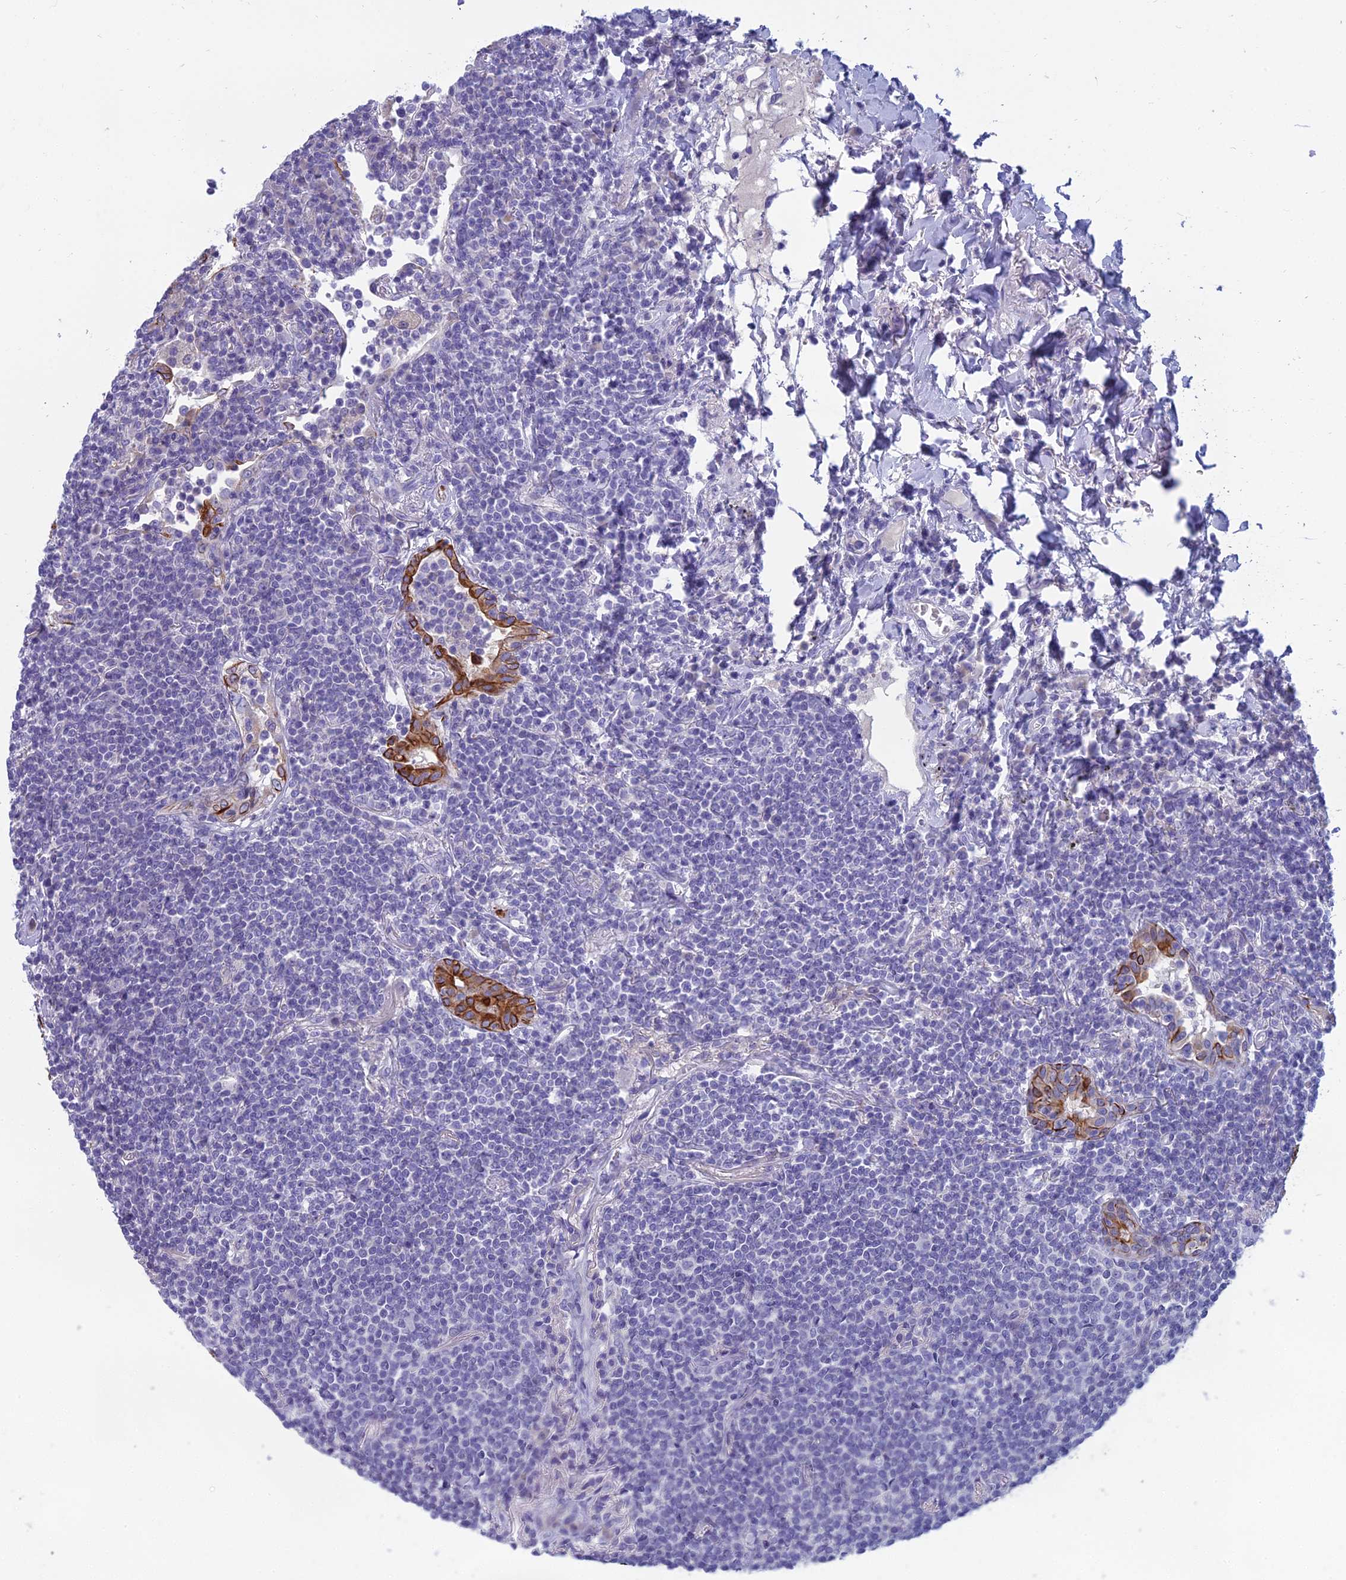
{"staining": {"intensity": "negative", "quantity": "none", "location": "none"}, "tissue": "lymphoma", "cell_type": "Tumor cells", "image_type": "cancer", "snomed": [{"axis": "morphology", "description": "Malignant lymphoma, non-Hodgkin's type, Low grade"}, {"axis": "topography", "description": "Lung"}], "caption": "Immunohistochemistry image of human lymphoma stained for a protein (brown), which reveals no positivity in tumor cells.", "gene": "SPTLC3", "patient": {"sex": "female", "age": 71}}